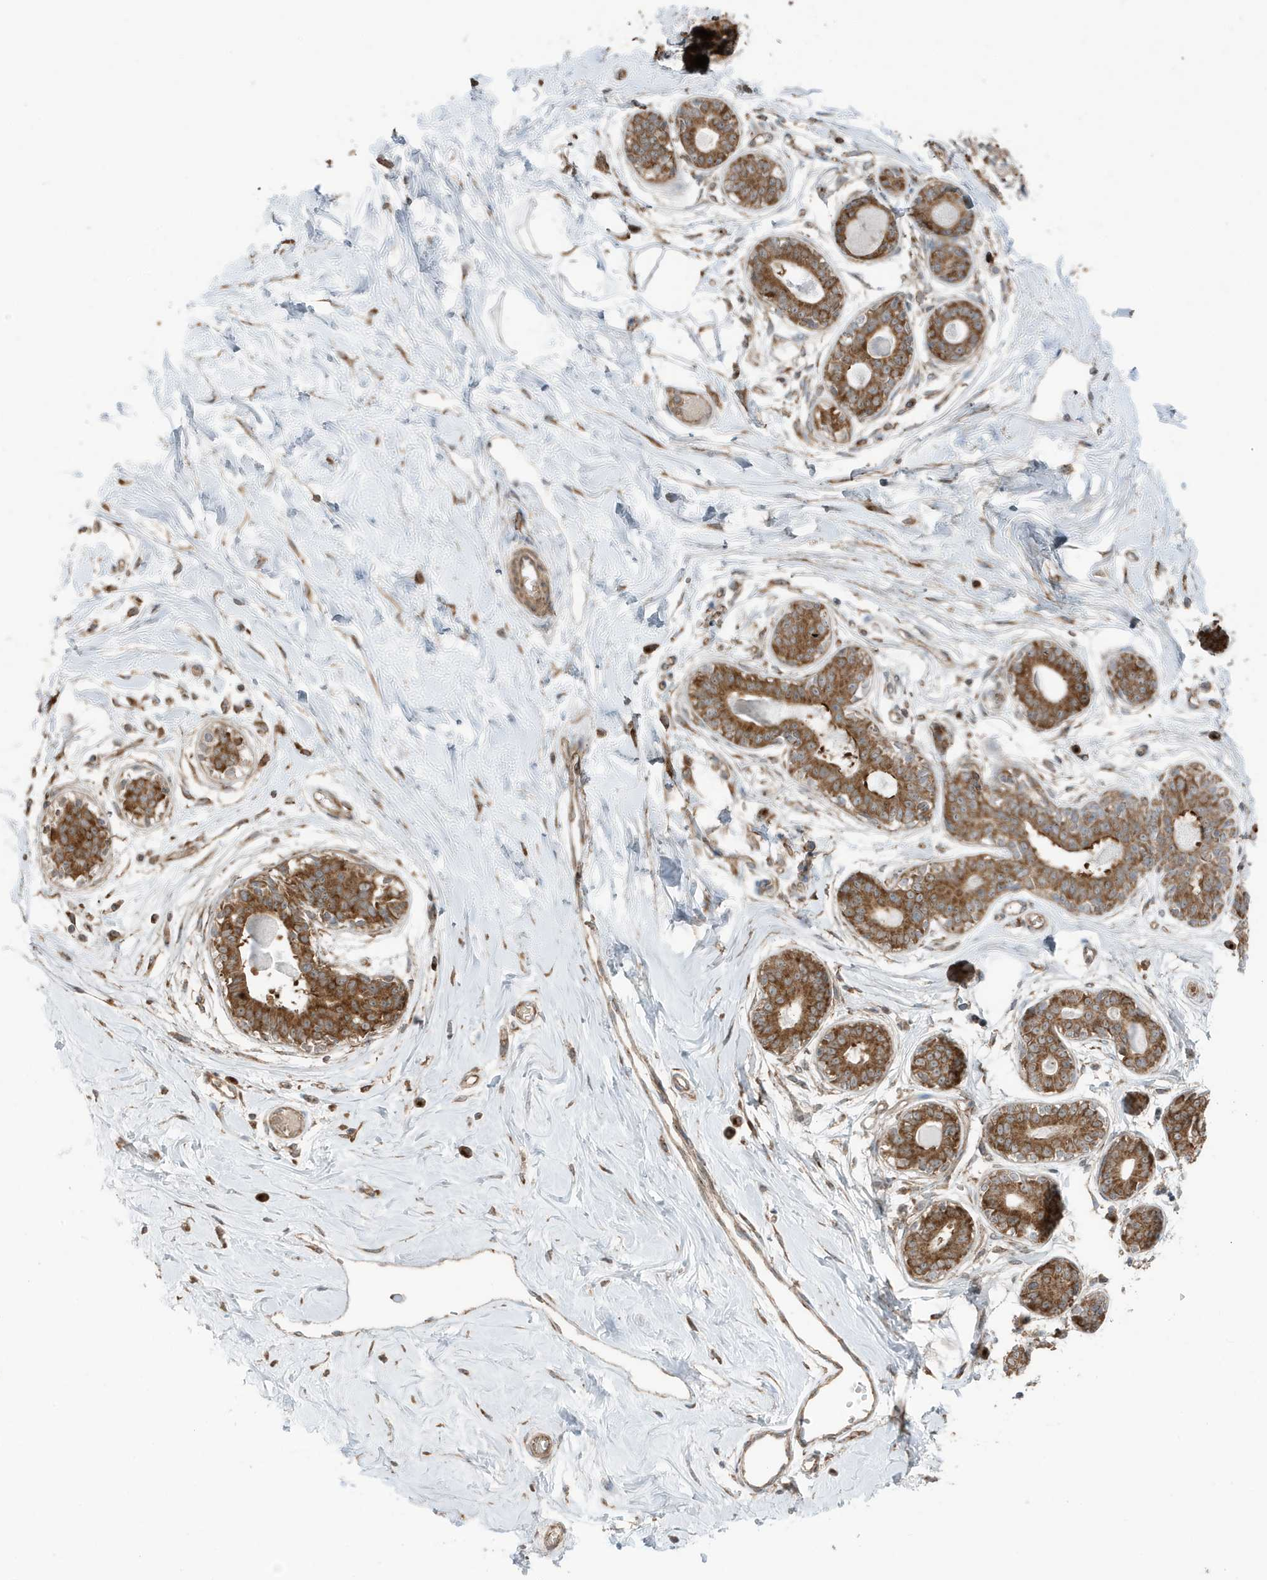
{"staining": {"intensity": "weak", "quantity": ">75%", "location": "cytoplasmic/membranous"}, "tissue": "breast", "cell_type": "Adipocytes", "image_type": "normal", "snomed": [{"axis": "morphology", "description": "Normal tissue, NOS"}, {"axis": "topography", "description": "Breast"}], "caption": "Breast stained with DAB (3,3'-diaminobenzidine) IHC displays low levels of weak cytoplasmic/membranous staining in approximately >75% of adipocytes.", "gene": "GOLGA4", "patient": {"sex": "female", "age": 45}}